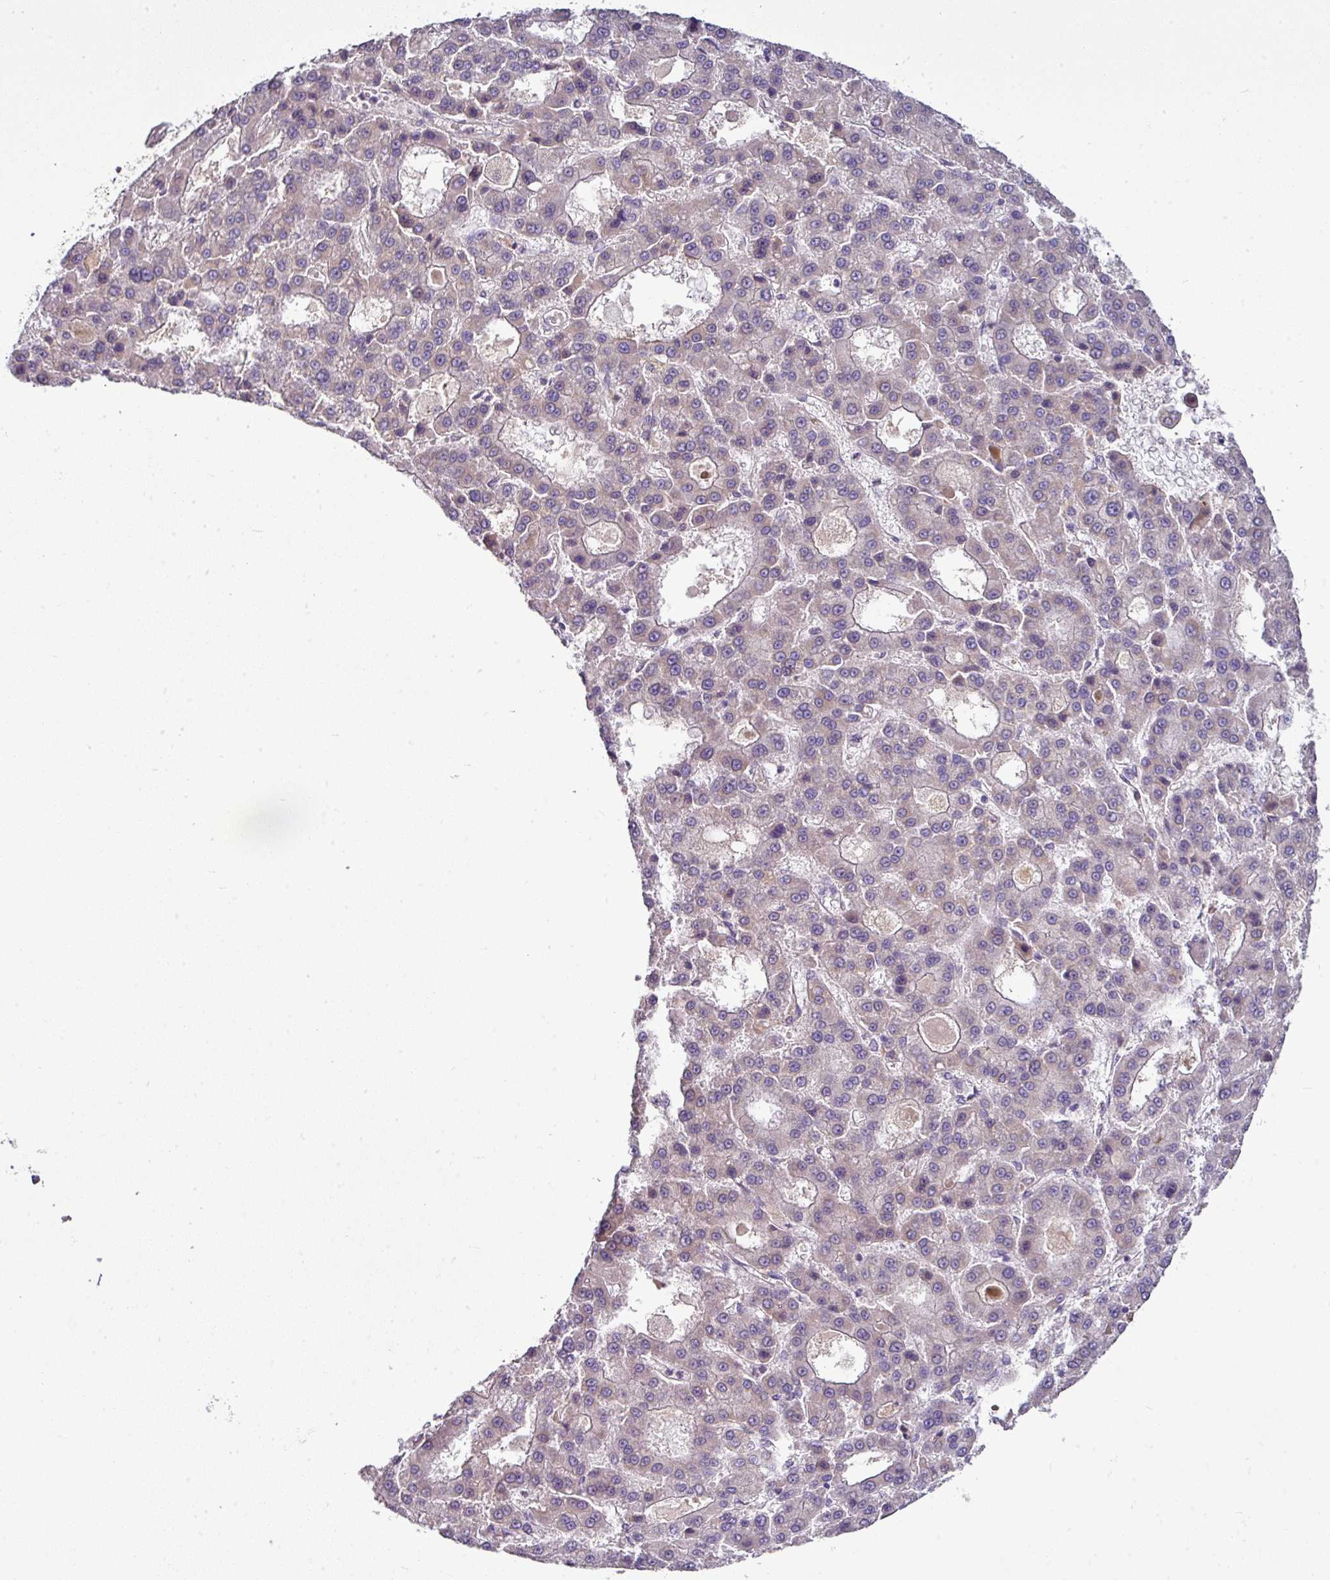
{"staining": {"intensity": "weak", "quantity": "<25%", "location": "cytoplasmic/membranous"}, "tissue": "liver cancer", "cell_type": "Tumor cells", "image_type": "cancer", "snomed": [{"axis": "morphology", "description": "Carcinoma, Hepatocellular, NOS"}, {"axis": "topography", "description": "Liver"}], "caption": "High power microscopy micrograph of an IHC micrograph of hepatocellular carcinoma (liver), revealing no significant positivity in tumor cells. The staining was performed using DAB (3,3'-diaminobenzidine) to visualize the protein expression in brown, while the nuclei were stained in blue with hematoxylin (Magnification: 20x).", "gene": "GAN", "patient": {"sex": "male", "age": 70}}